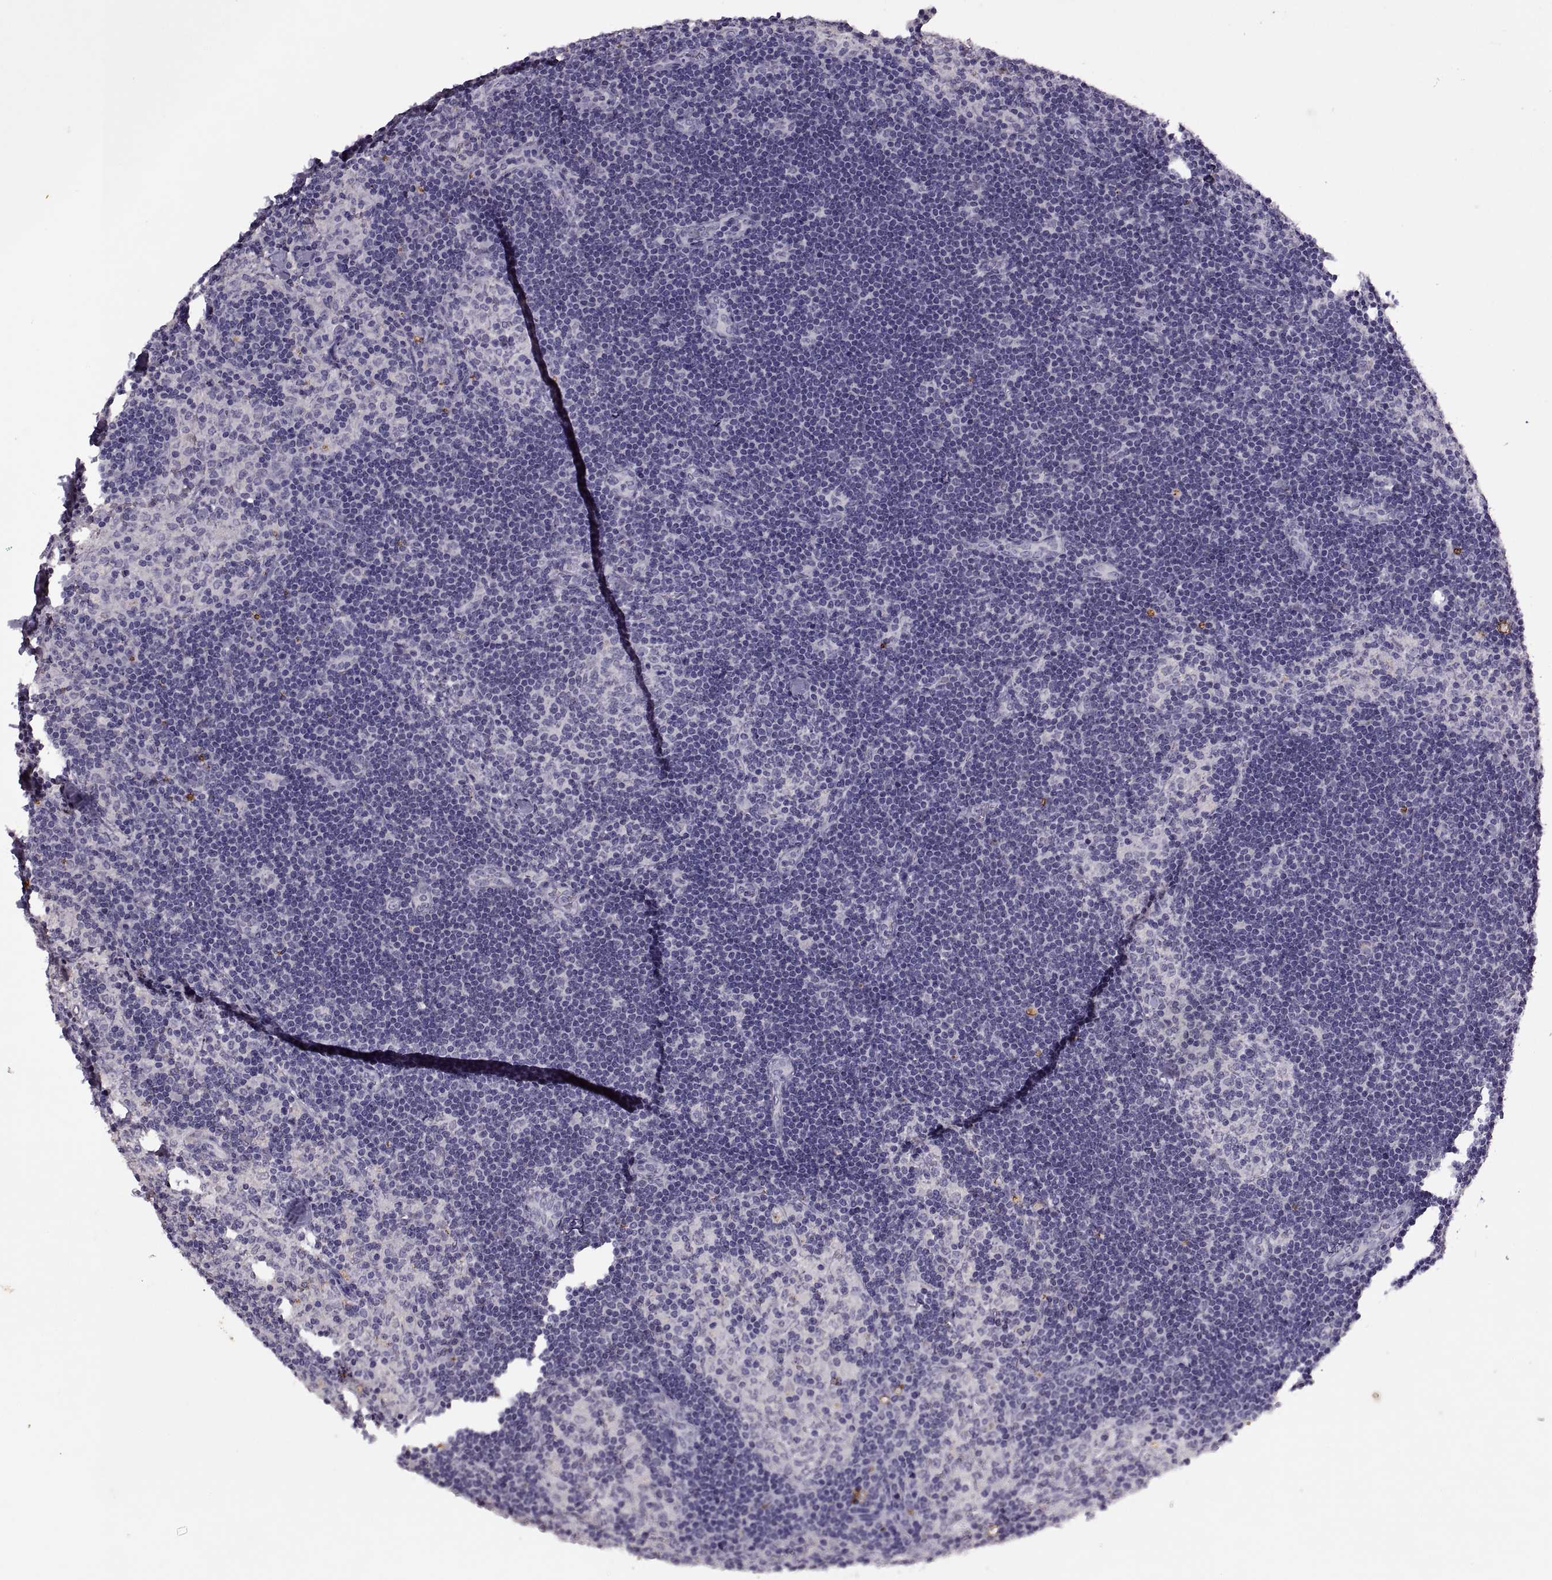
{"staining": {"intensity": "negative", "quantity": "none", "location": "none"}, "tissue": "lymph node", "cell_type": "Germinal center cells", "image_type": "normal", "snomed": [{"axis": "morphology", "description": "Normal tissue, NOS"}, {"axis": "topography", "description": "Lymph node"}], "caption": "Protein analysis of benign lymph node reveals no significant positivity in germinal center cells. (DAB immunohistochemistry (IHC) visualized using brightfield microscopy, high magnification).", "gene": "SINHCAF", "patient": {"sex": "female", "age": 52}}